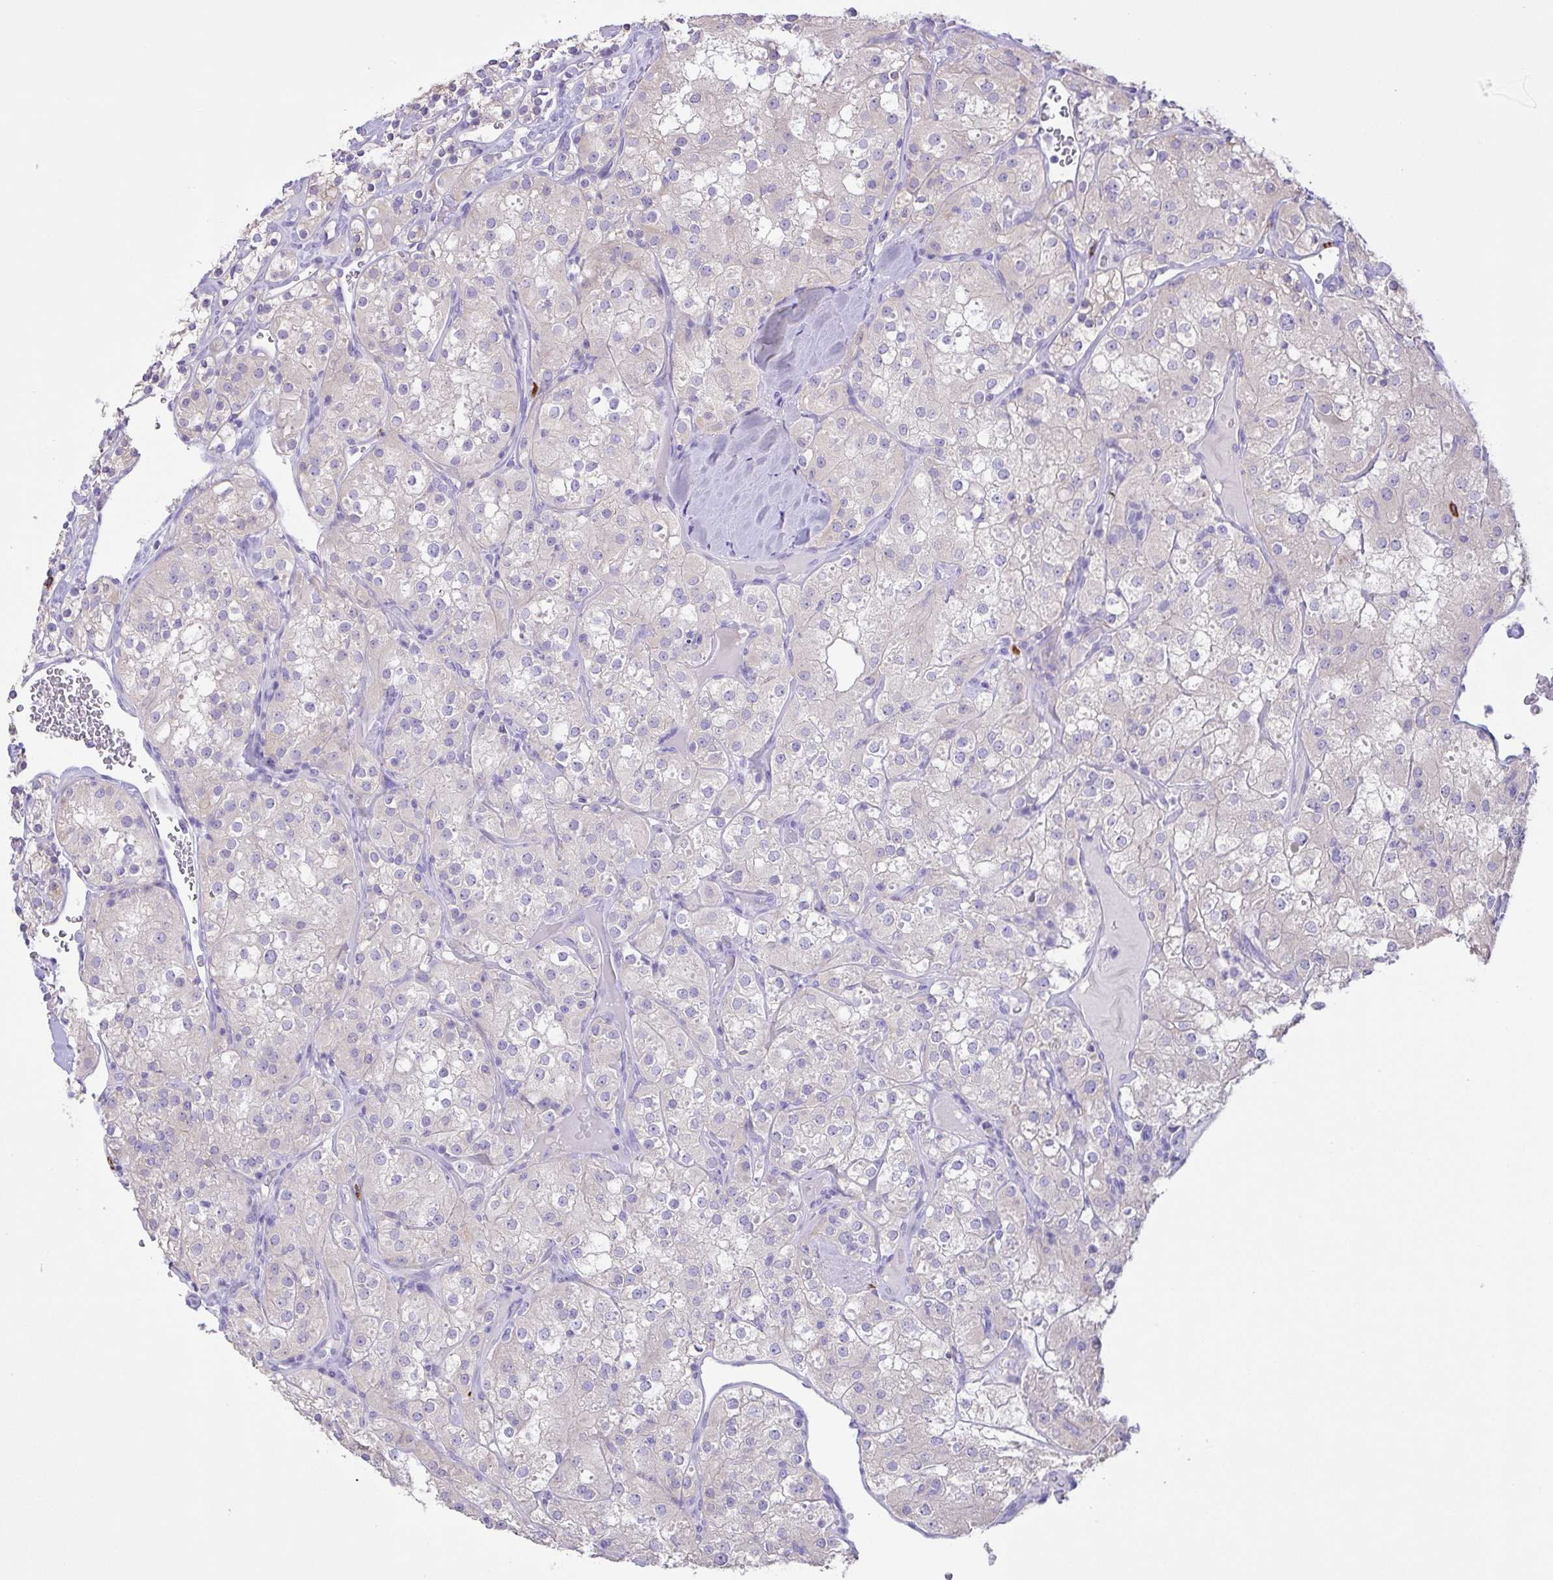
{"staining": {"intensity": "negative", "quantity": "none", "location": "none"}, "tissue": "renal cancer", "cell_type": "Tumor cells", "image_type": "cancer", "snomed": [{"axis": "morphology", "description": "Adenocarcinoma, NOS"}, {"axis": "topography", "description": "Kidney"}], "caption": "This is a photomicrograph of immunohistochemistry staining of adenocarcinoma (renal), which shows no expression in tumor cells. (DAB (3,3'-diaminobenzidine) immunohistochemistry, high magnification).", "gene": "CST11", "patient": {"sex": "male", "age": 77}}